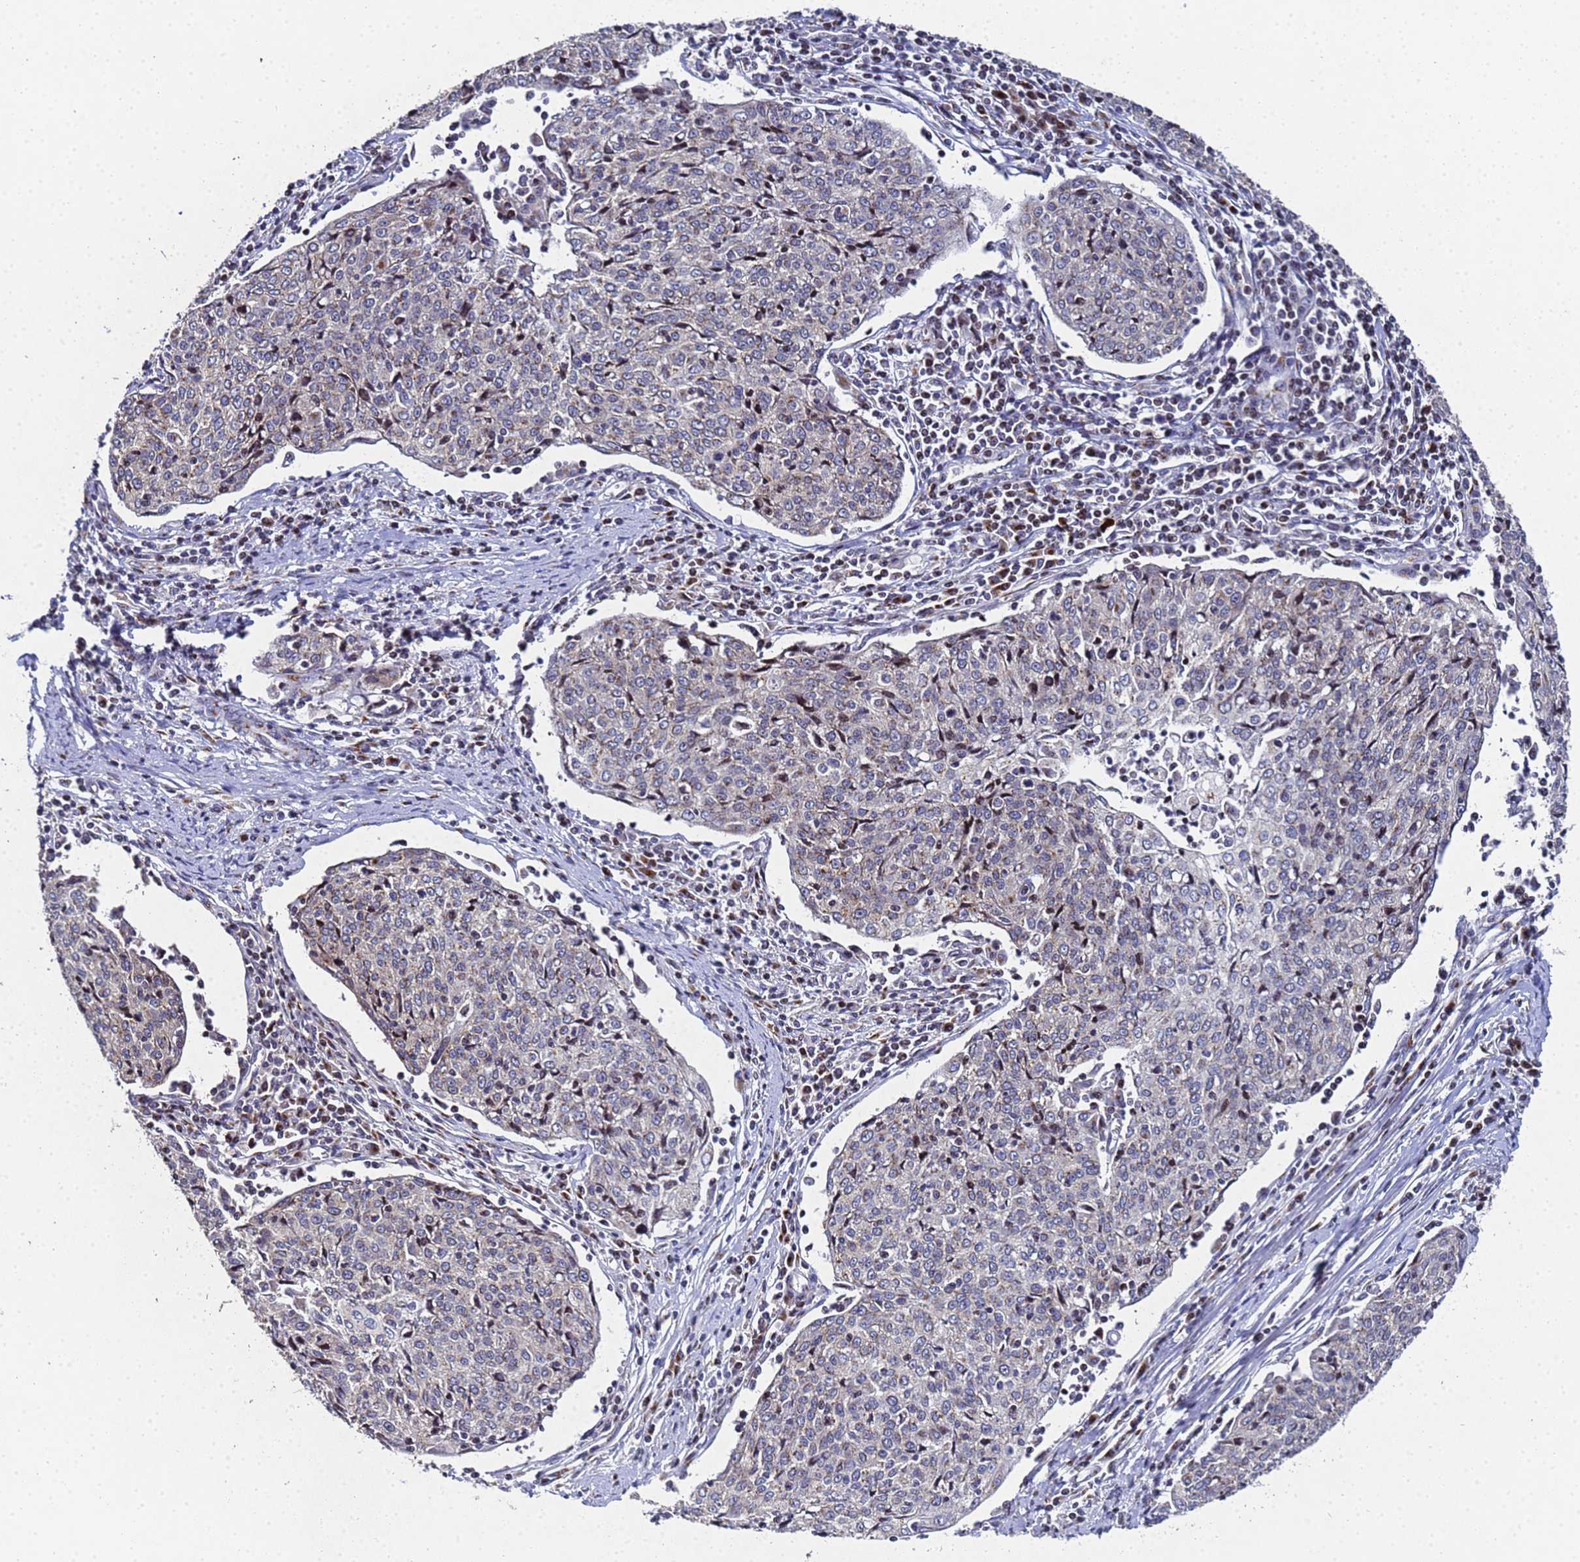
{"staining": {"intensity": "weak", "quantity": "<25%", "location": "cytoplasmic/membranous"}, "tissue": "cervical cancer", "cell_type": "Tumor cells", "image_type": "cancer", "snomed": [{"axis": "morphology", "description": "Squamous cell carcinoma, NOS"}, {"axis": "topography", "description": "Cervix"}], "caption": "Tumor cells show no significant positivity in cervical squamous cell carcinoma.", "gene": "NSUN6", "patient": {"sex": "female", "age": 48}}